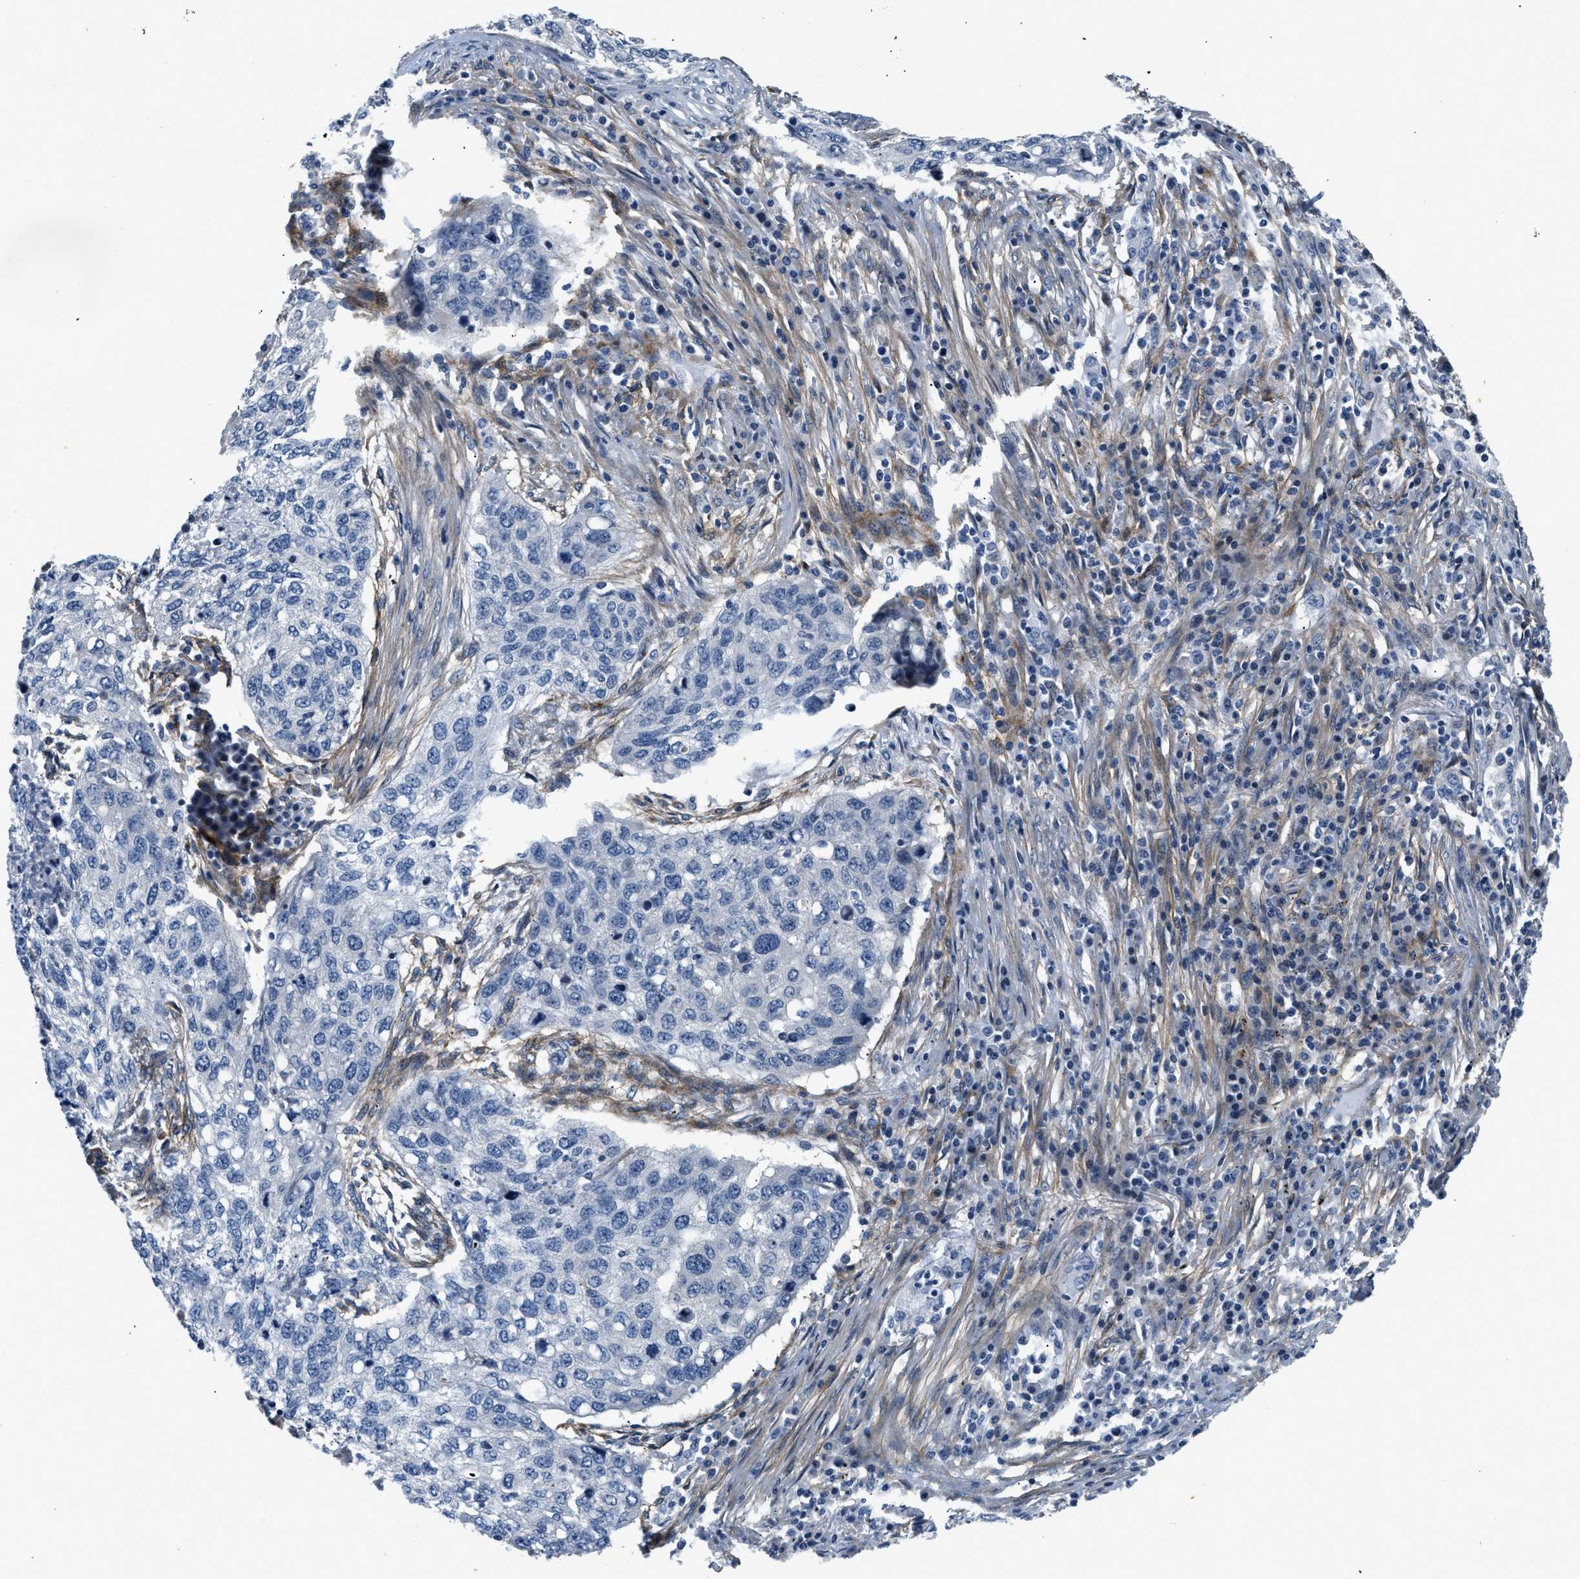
{"staining": {"intensity": "negative", "quantity": "none", "location": "none"}, "tissue": "lung cancer", "cell_type": "Tumor cells", "image_type": "cancer", "snomed": [{"axis": "morphology", "description": "Squamous cell carcinoma, NOS"}, {"axis": "topography", "description": "Lung"}], "caption": "This is a histopathology image of IHC staining of squamous cell carcinoma (lung), which shows no positivity in tumor cells. (DAB IHC with hematoxylin counter stain).", "gene": "PDGFRA", "patient": {"sex": "female", "age": 63}}